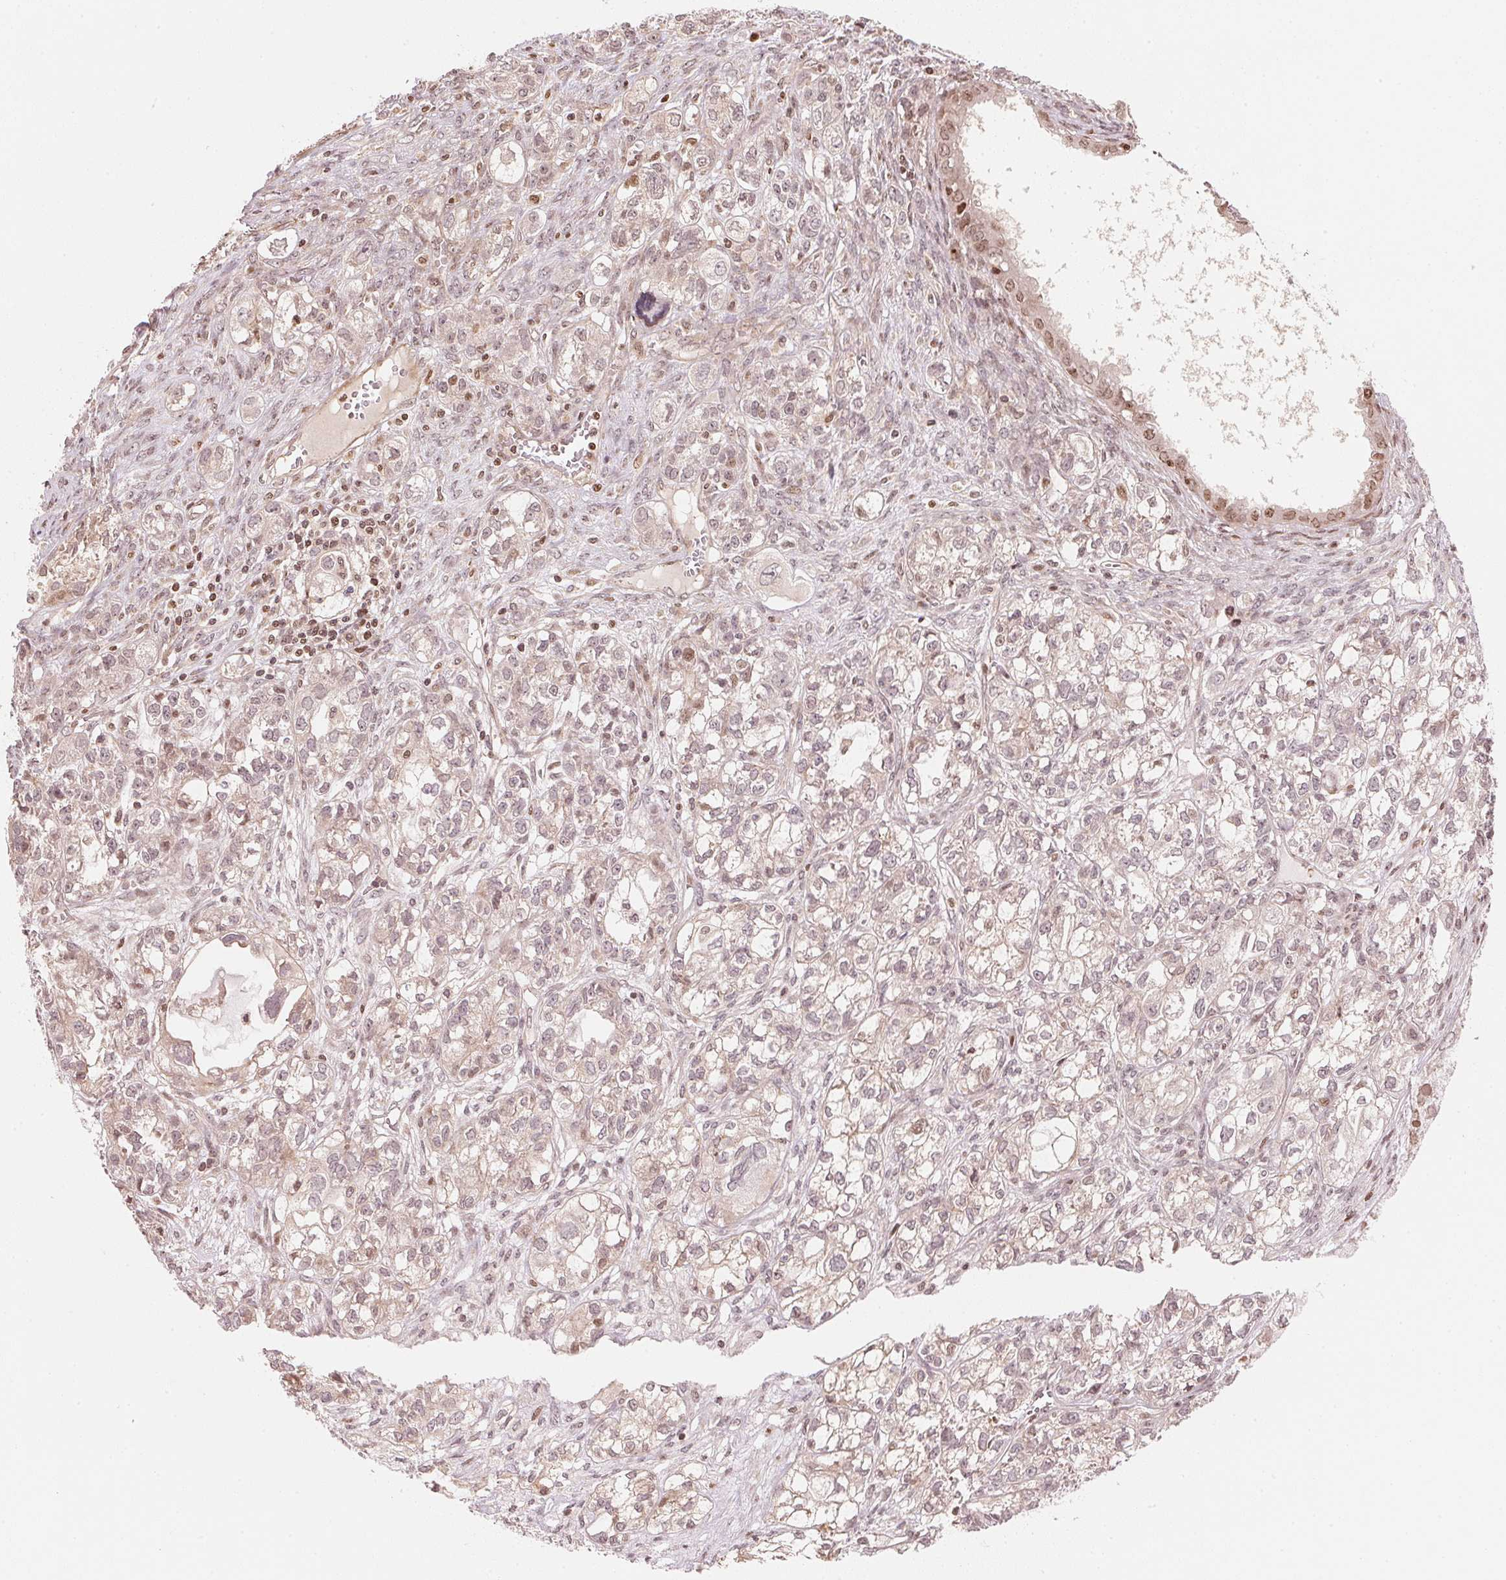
{"staining": {"intensity": "negative", "quantity": "none", "location": "none"}, "tissue": "ovarian cancer", "cell_type": "Tumor cells", "image_type": "cancer", "snomed": [{"axis": "morphology", "description": "Carcinoma, endometroid"}, {"axis": "topography", "description": "Ovary"}], "caption": "This image is of ovarian endometroid carcinoma stained with immunohistochemistry to label a protein in brown with the nuclei are counter-stained blue. There is no staining in tumor cells.", "gene": "PRKN", "patient": {"sex": "female", "age": 64}}